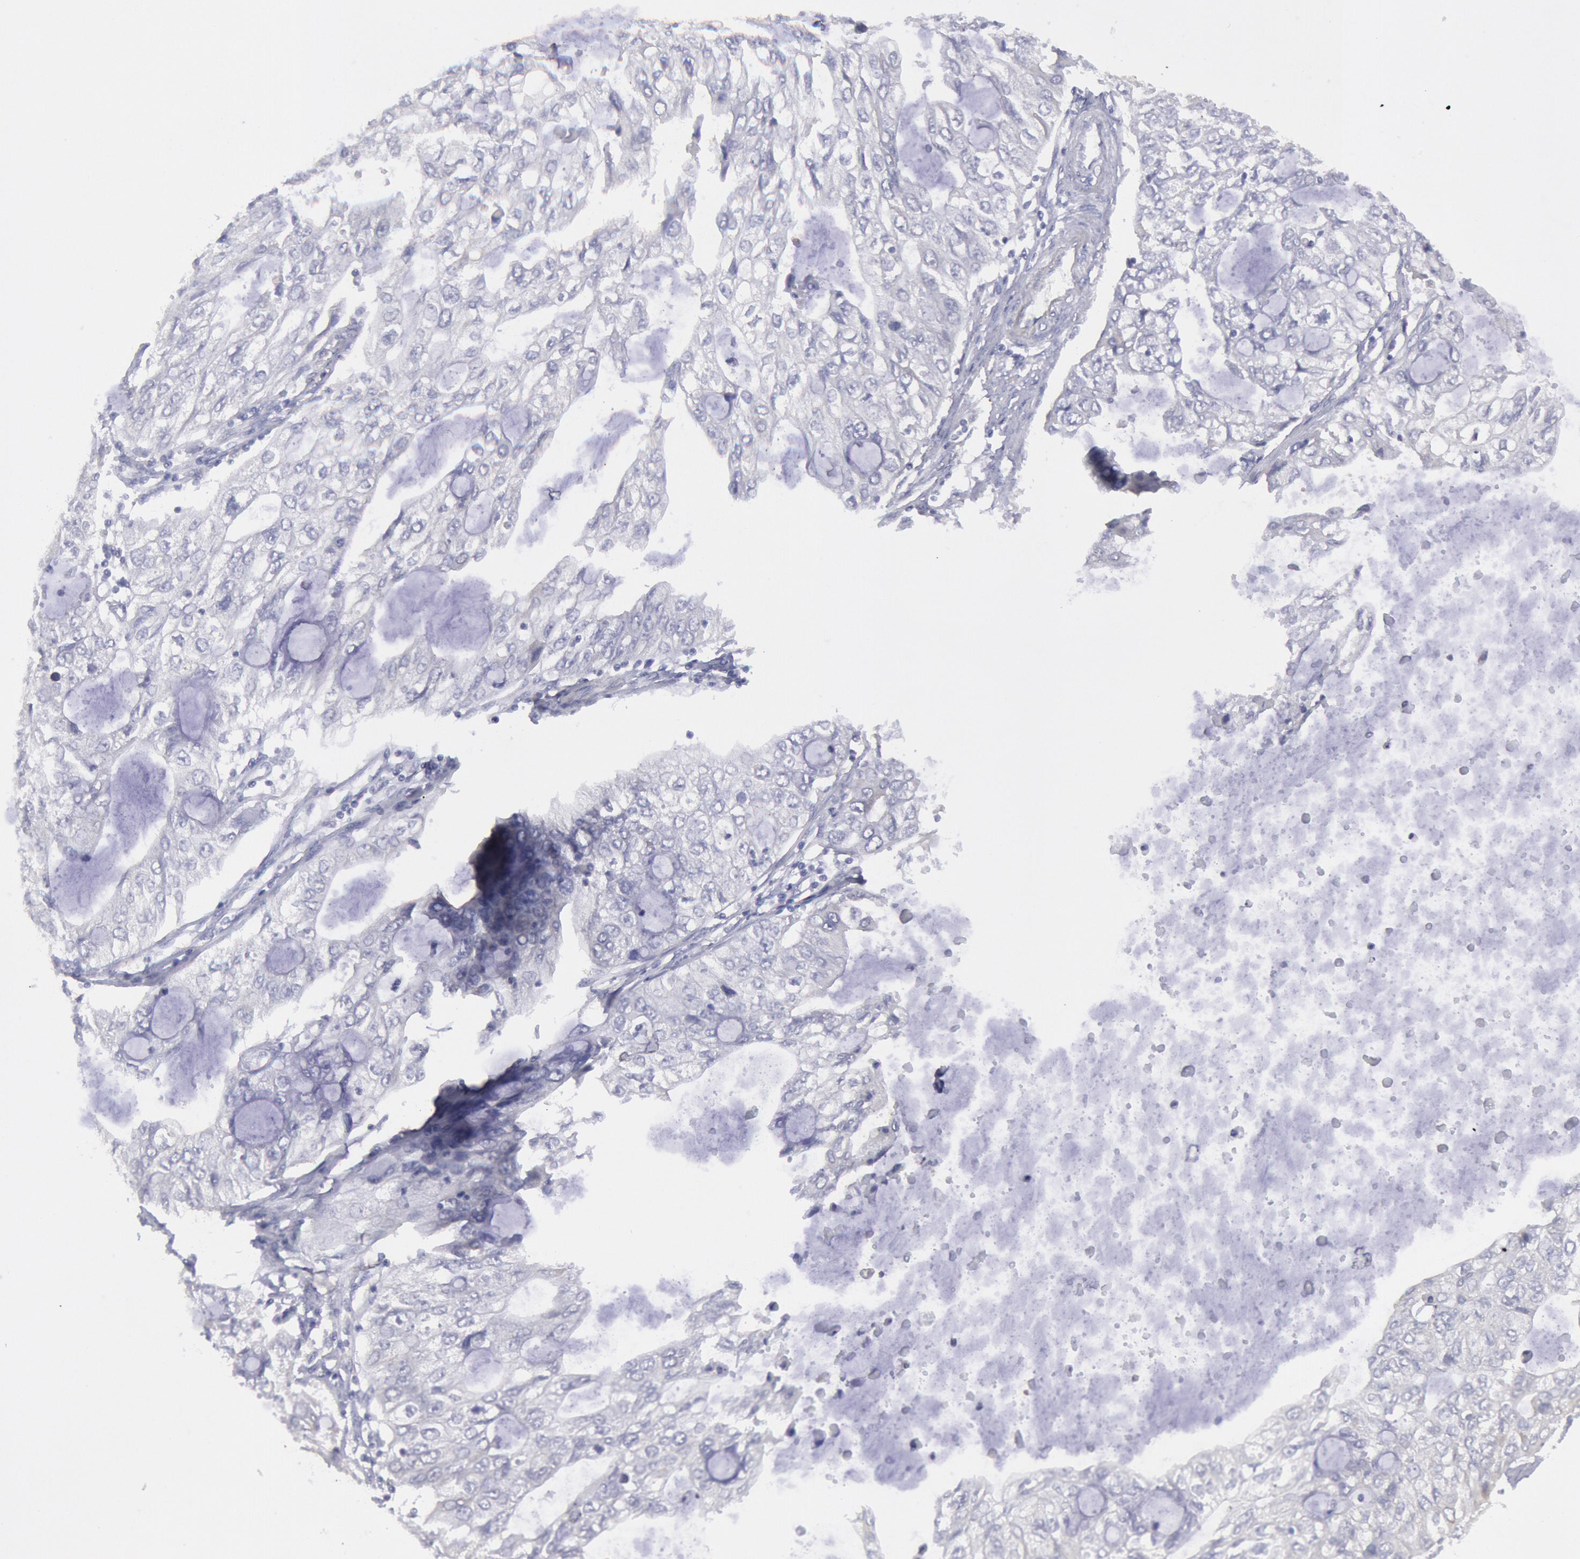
{"staining": {"intensity": "negative", "quantity": "none", "location": "none"}, "tissue": "stomach cancer", "cell_type": "Tumor cells", "image_type": "cancer", "snomed": [{"axis": "morphology", "description": "Adenocarcinoma, NOS"}, {"axis": "topography", "description": "Stomach, upper"}], "caption": "Human stomach cancer (adenocarcinoma) stained for a protein using IHC shows no expression in tumor cells.", "gene": "MYH7", "patient": {"sex": "female", "age": 52}}